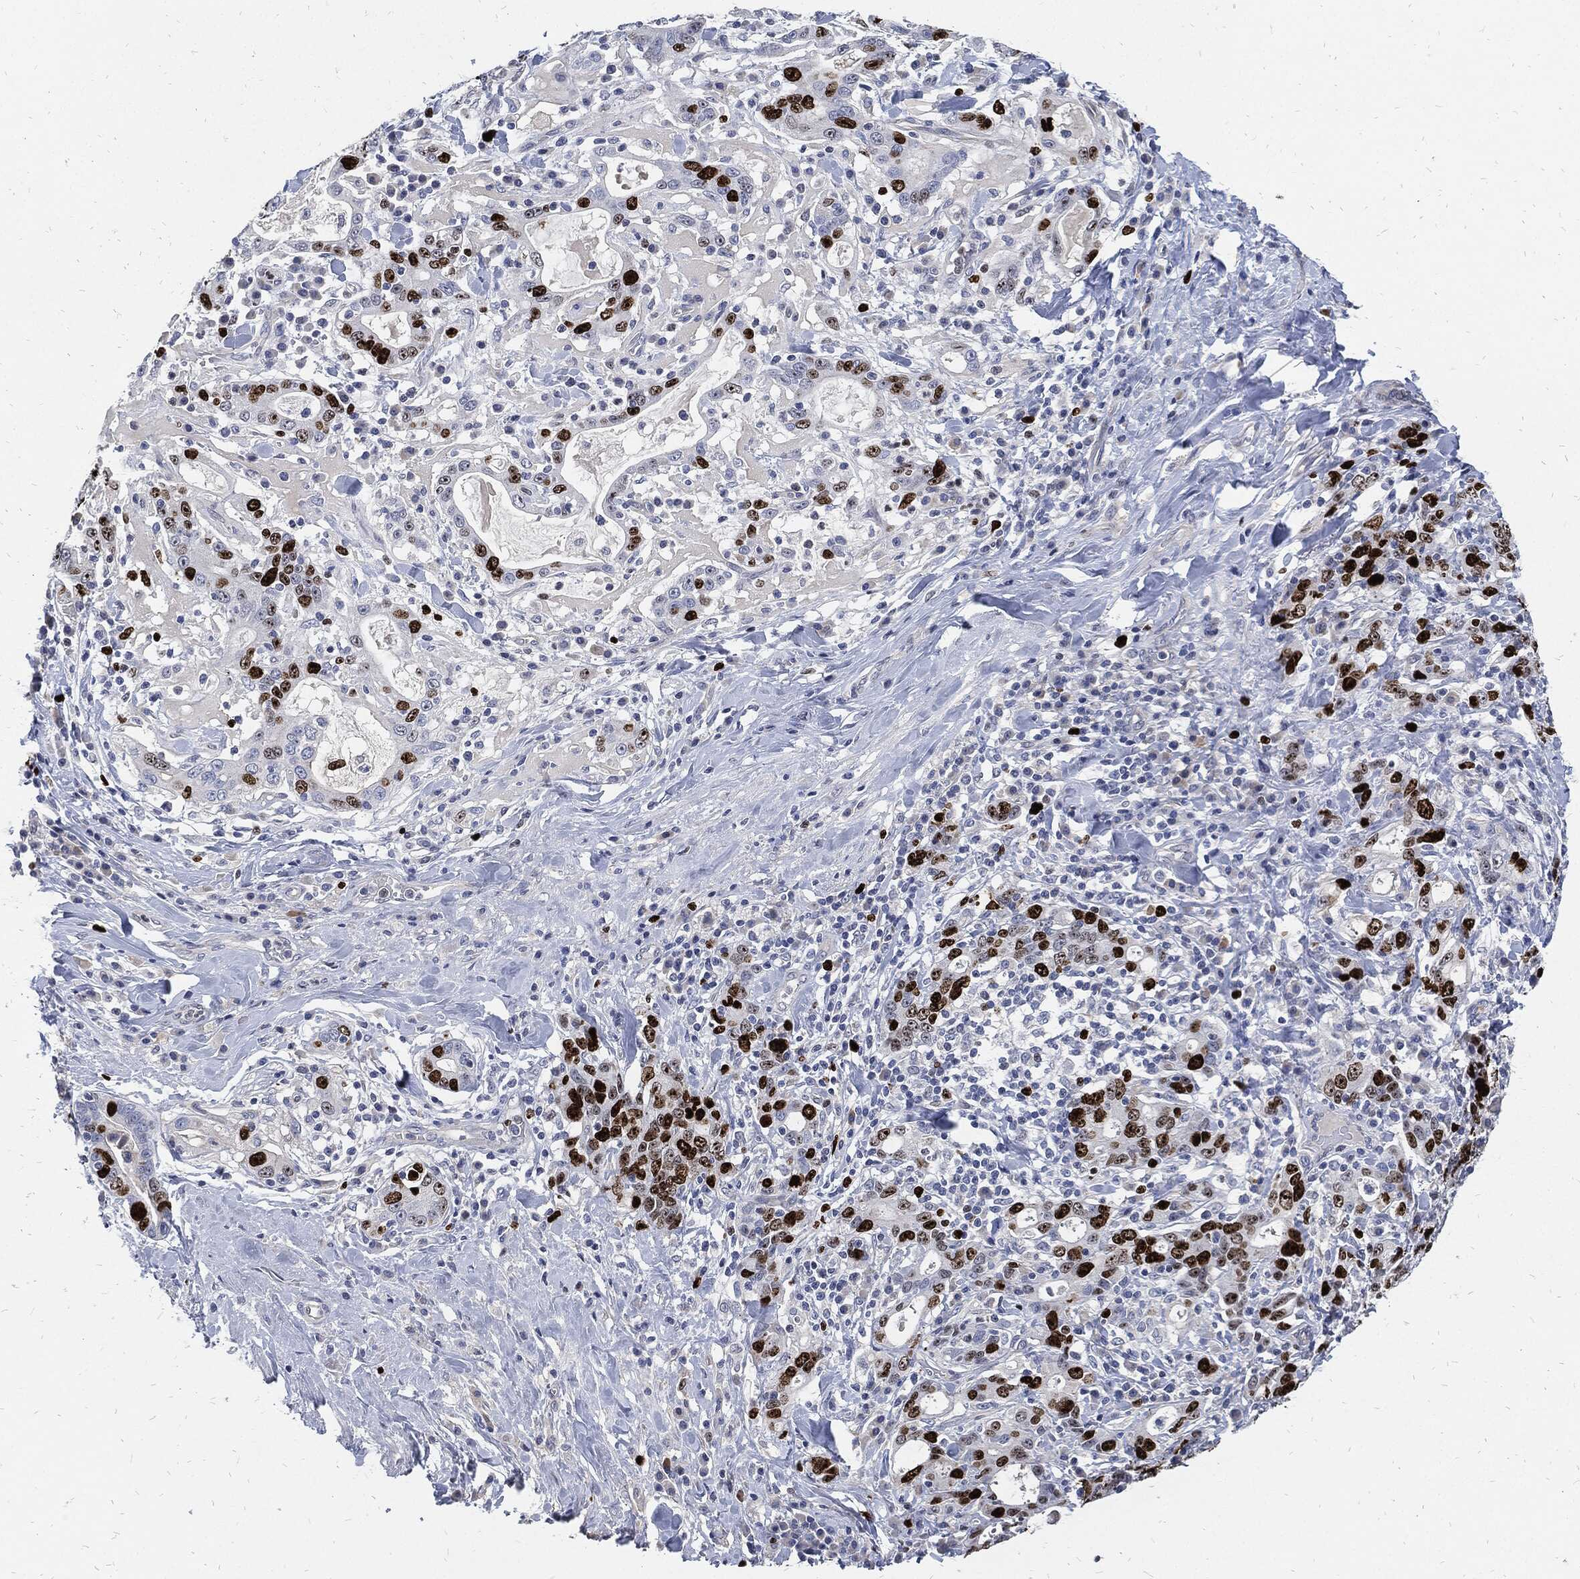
{"staining": {"intensity": "strong", "quantity": "<25%", "location": "nuclear"}, "tissue": "stomach cancer", "cell_type": "Tumor cells", "image_type": "cancer", "snomed": [{"axis": "morphology", "description": "Adenocarcinoma, NOS"}, {"axis": "topography", "description": "Stomach"}], "caption": "This micrograph demonstrates adenocarcinoma (stomach) stained with immunohistochemistry to label a protein in brown. The nuclear of tumor cells show strong positivity for the protein. Nuclei are counter-stained blue.", "gene": "MKI67", "patient": {"sex": "male", "age": 79}}